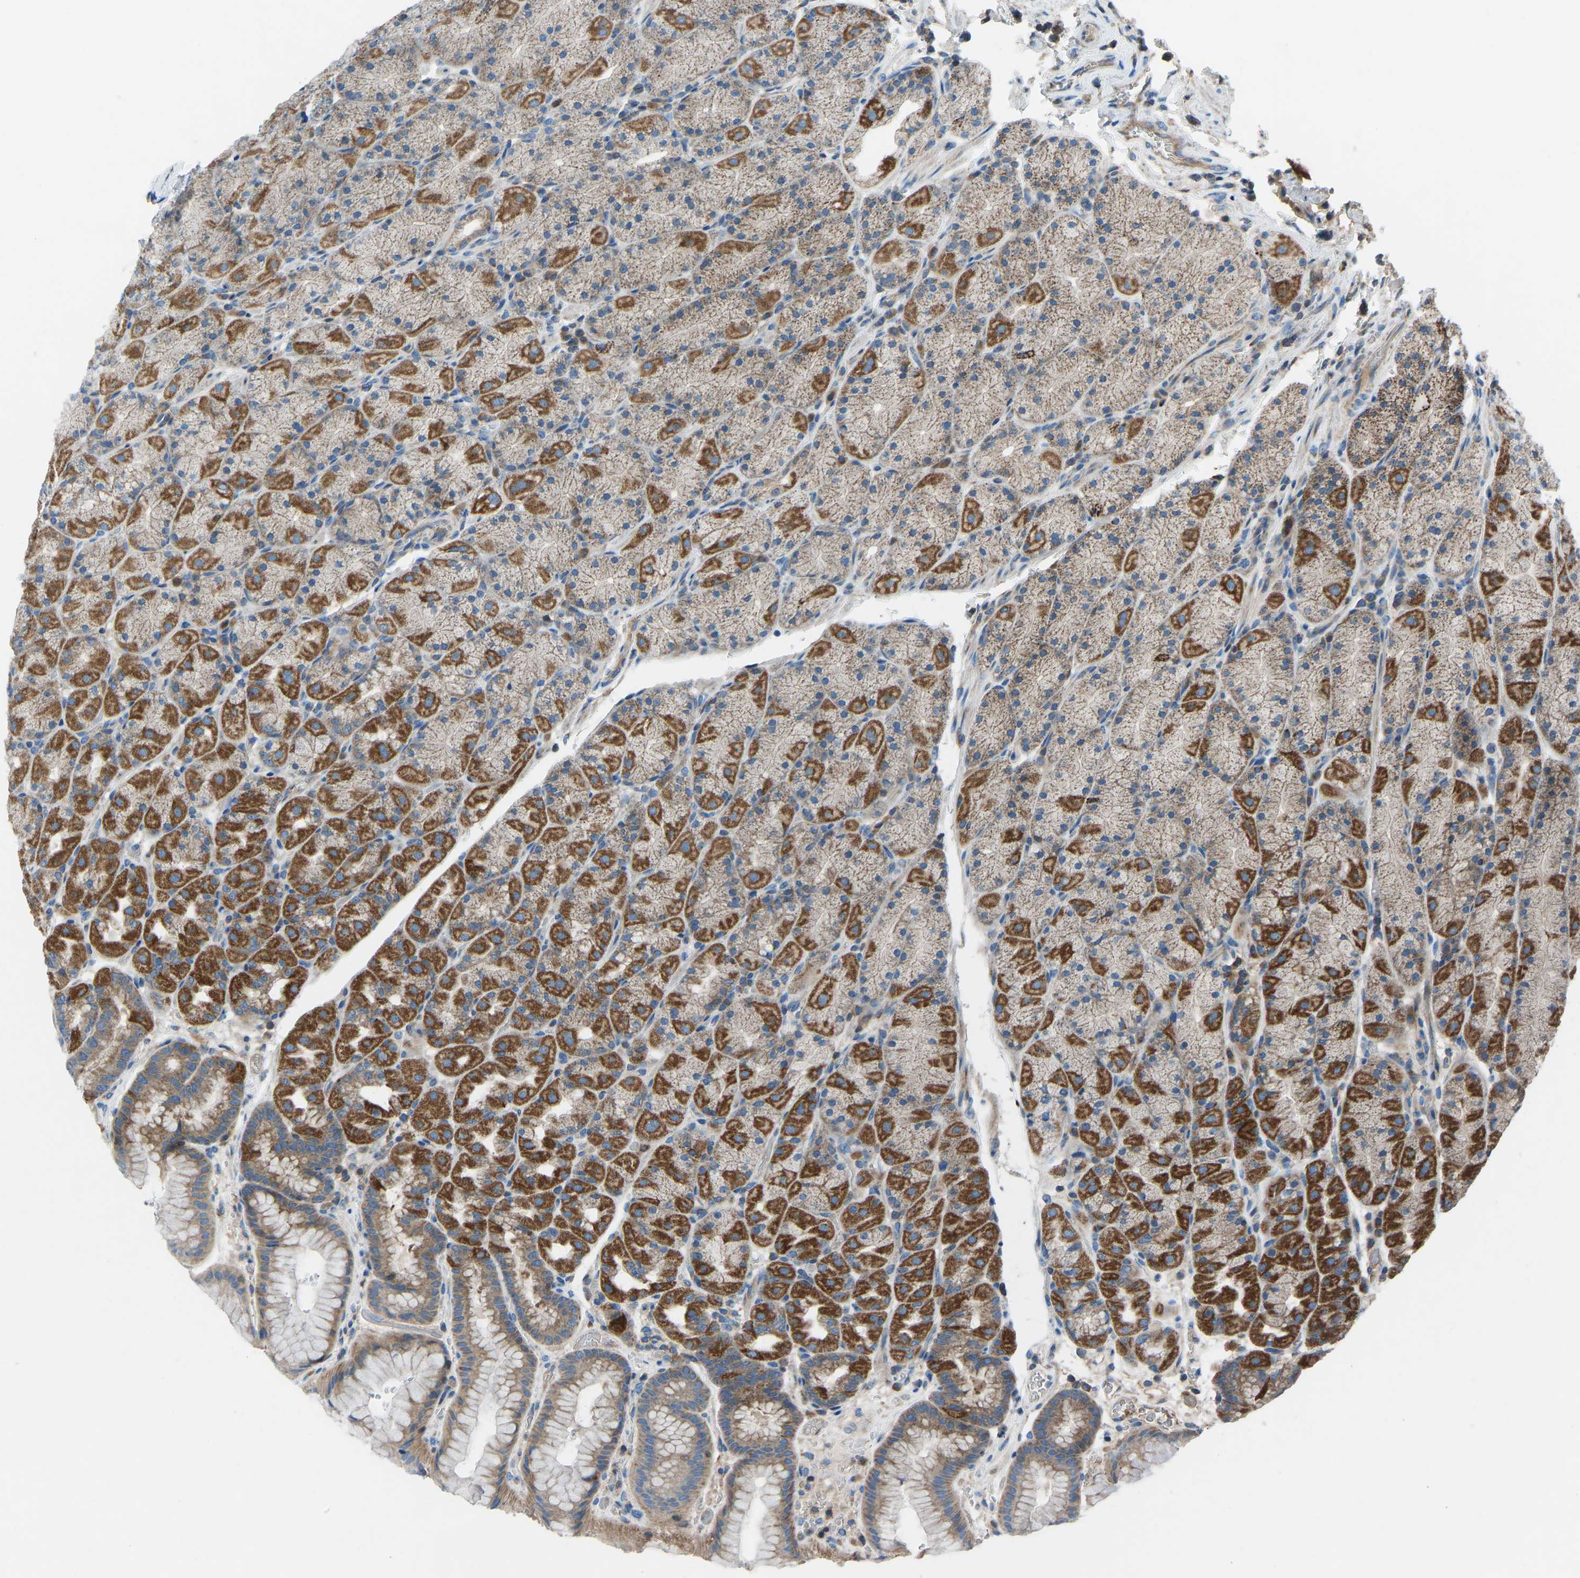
{"staining": {"intensity": "strong", "quantity": "25%-75%", "location": "cytoplasmic/membranous"}, "tissue": "stomach", "cell_type": "Glandular cells", "image_type": "normal", "snomed": [{"axis": "morphology", "description": "Normal tissue, NOS"}, {"axis": "morphology", "description": "Carcinoid, malignant, NOS"}, {"axis": "topography", "description": "Stomach, upper"}], "caption": "This image demonstrates IHC staining of unremarkable stomach, with high strong cytoplasmic/membranous expression in about 25%-75% of glandular cells.", "gene": "GRK6", "patient": {"sex": "male", "age": 39}}